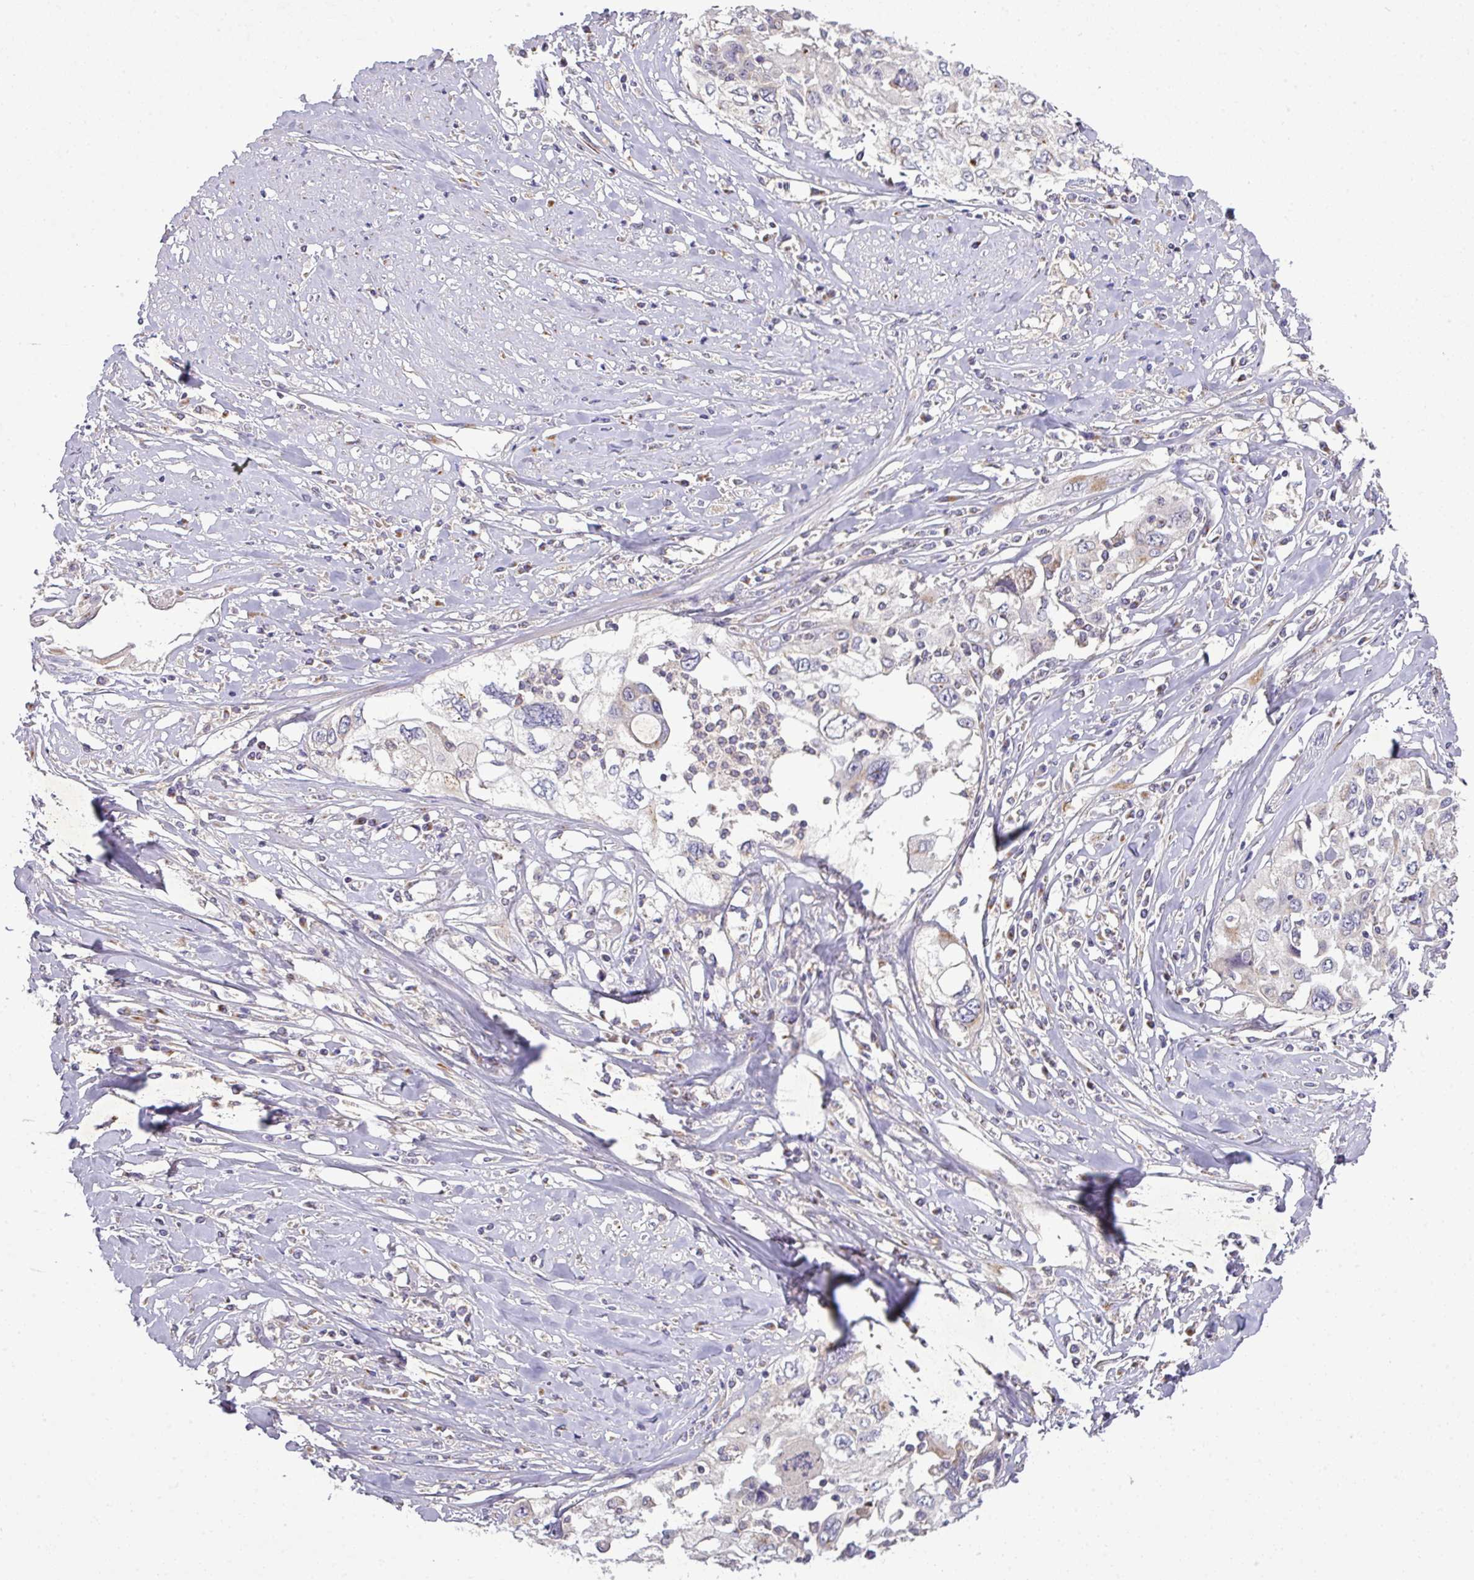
{"staining": {"intensity": "negative", "quantity": "none", "location": "none"}, "tissue": "cervical cancer", "cell_type": "Tumor cells", "image_type": "cancer", "snomed": [{"axis": "morphology", "description": "Squamous cell carcinoma, NOS"}, {"axis": "topography", "description": "Cervix"}], "caption": "The histopathology image reveals no significant staining in tumor cells of squamous cell carcinoma (cervical).", "gene": "VTI1A", "patient": {"sex": "female", "age": 31}}